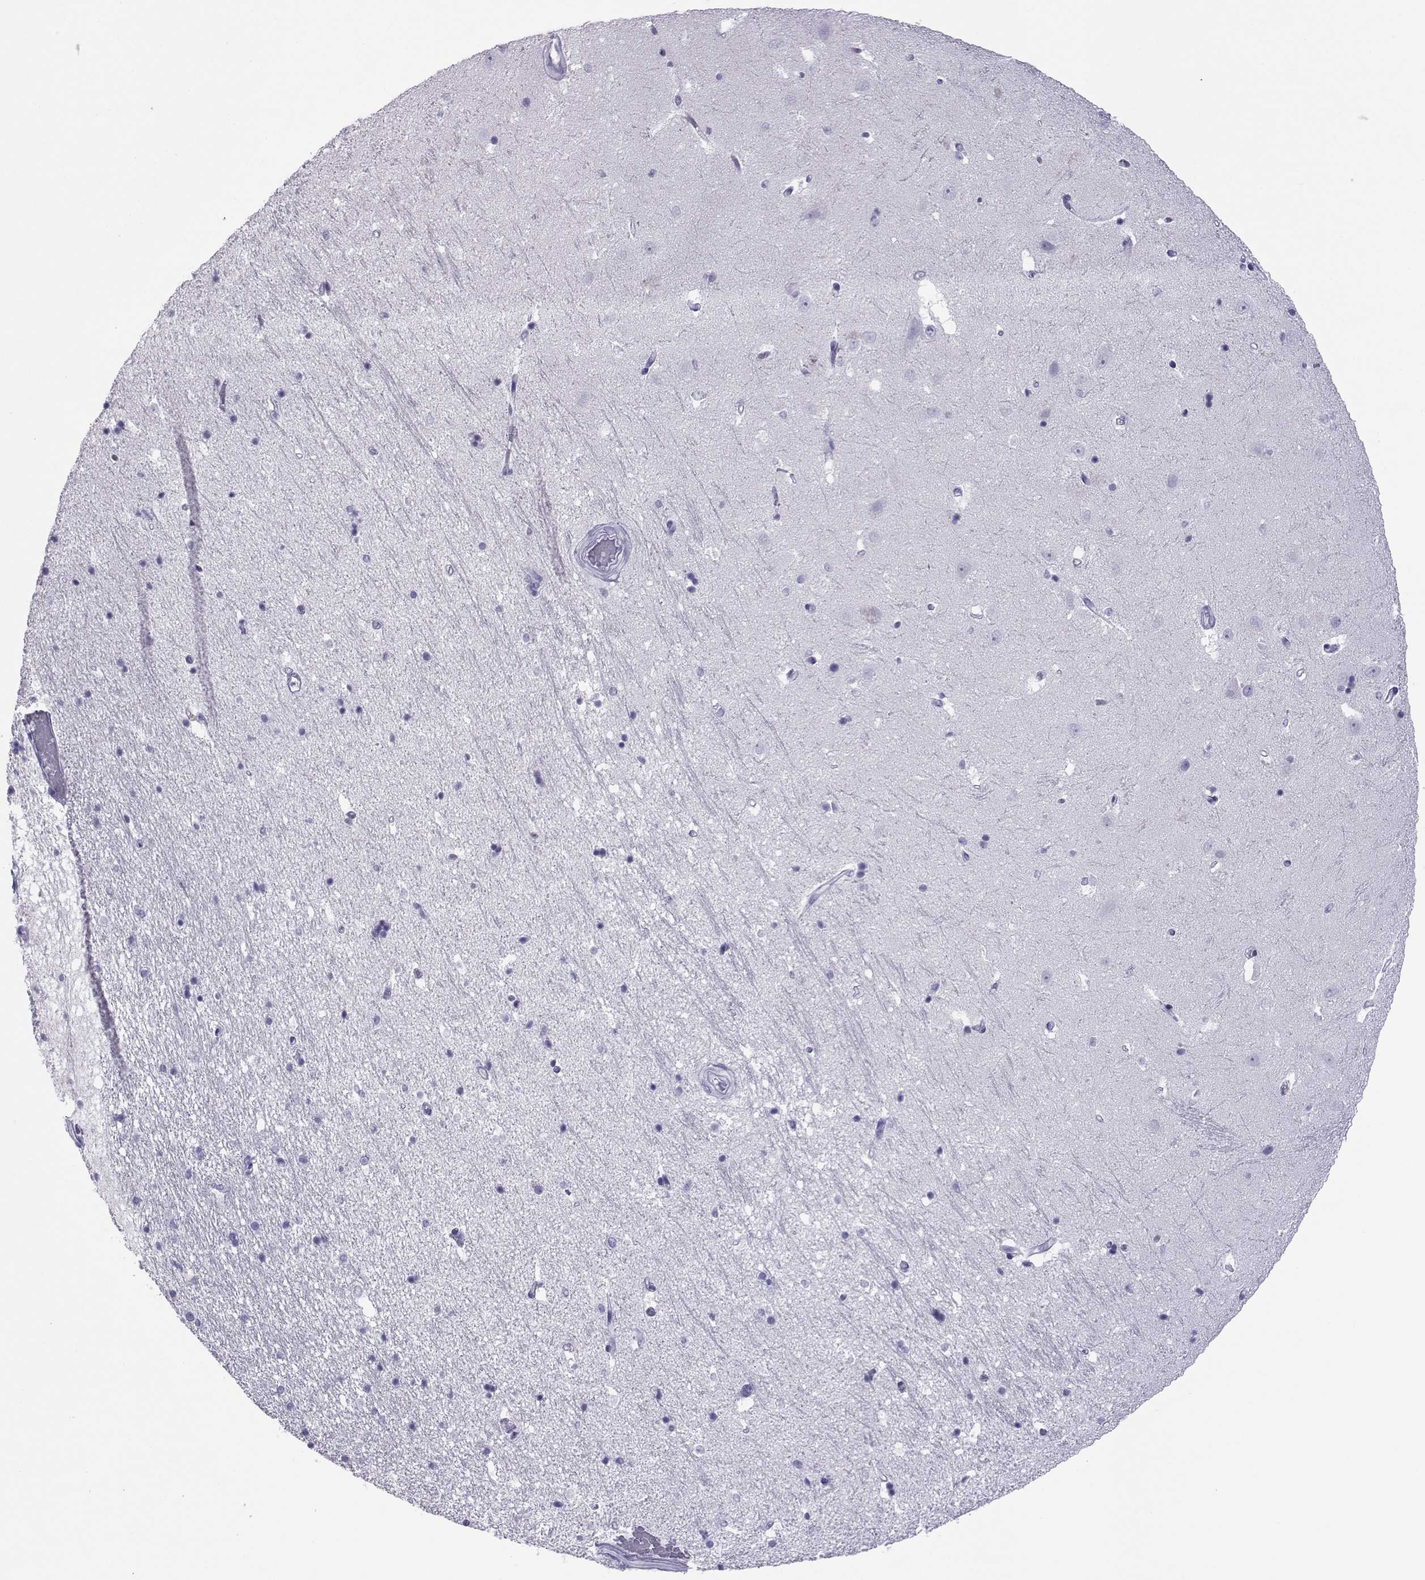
{"staining": {"intensity": "negative", "quantity": "none", "location": "none"}, "tissue": "hippocampus", "cell_type": "Glial cells", "image_type": "normal", "snomed": [{"axis": "morphology", "description": "Normal tissue, NOS"}, {"axis": "topography", "description": "Hippocampus"}], "caption": "Immunohistochemistry of normal hippocampus demonstrates no expression in glial cells.", "gene": "LORICRIN", "patient": {"sex": "male", "age": 44}}